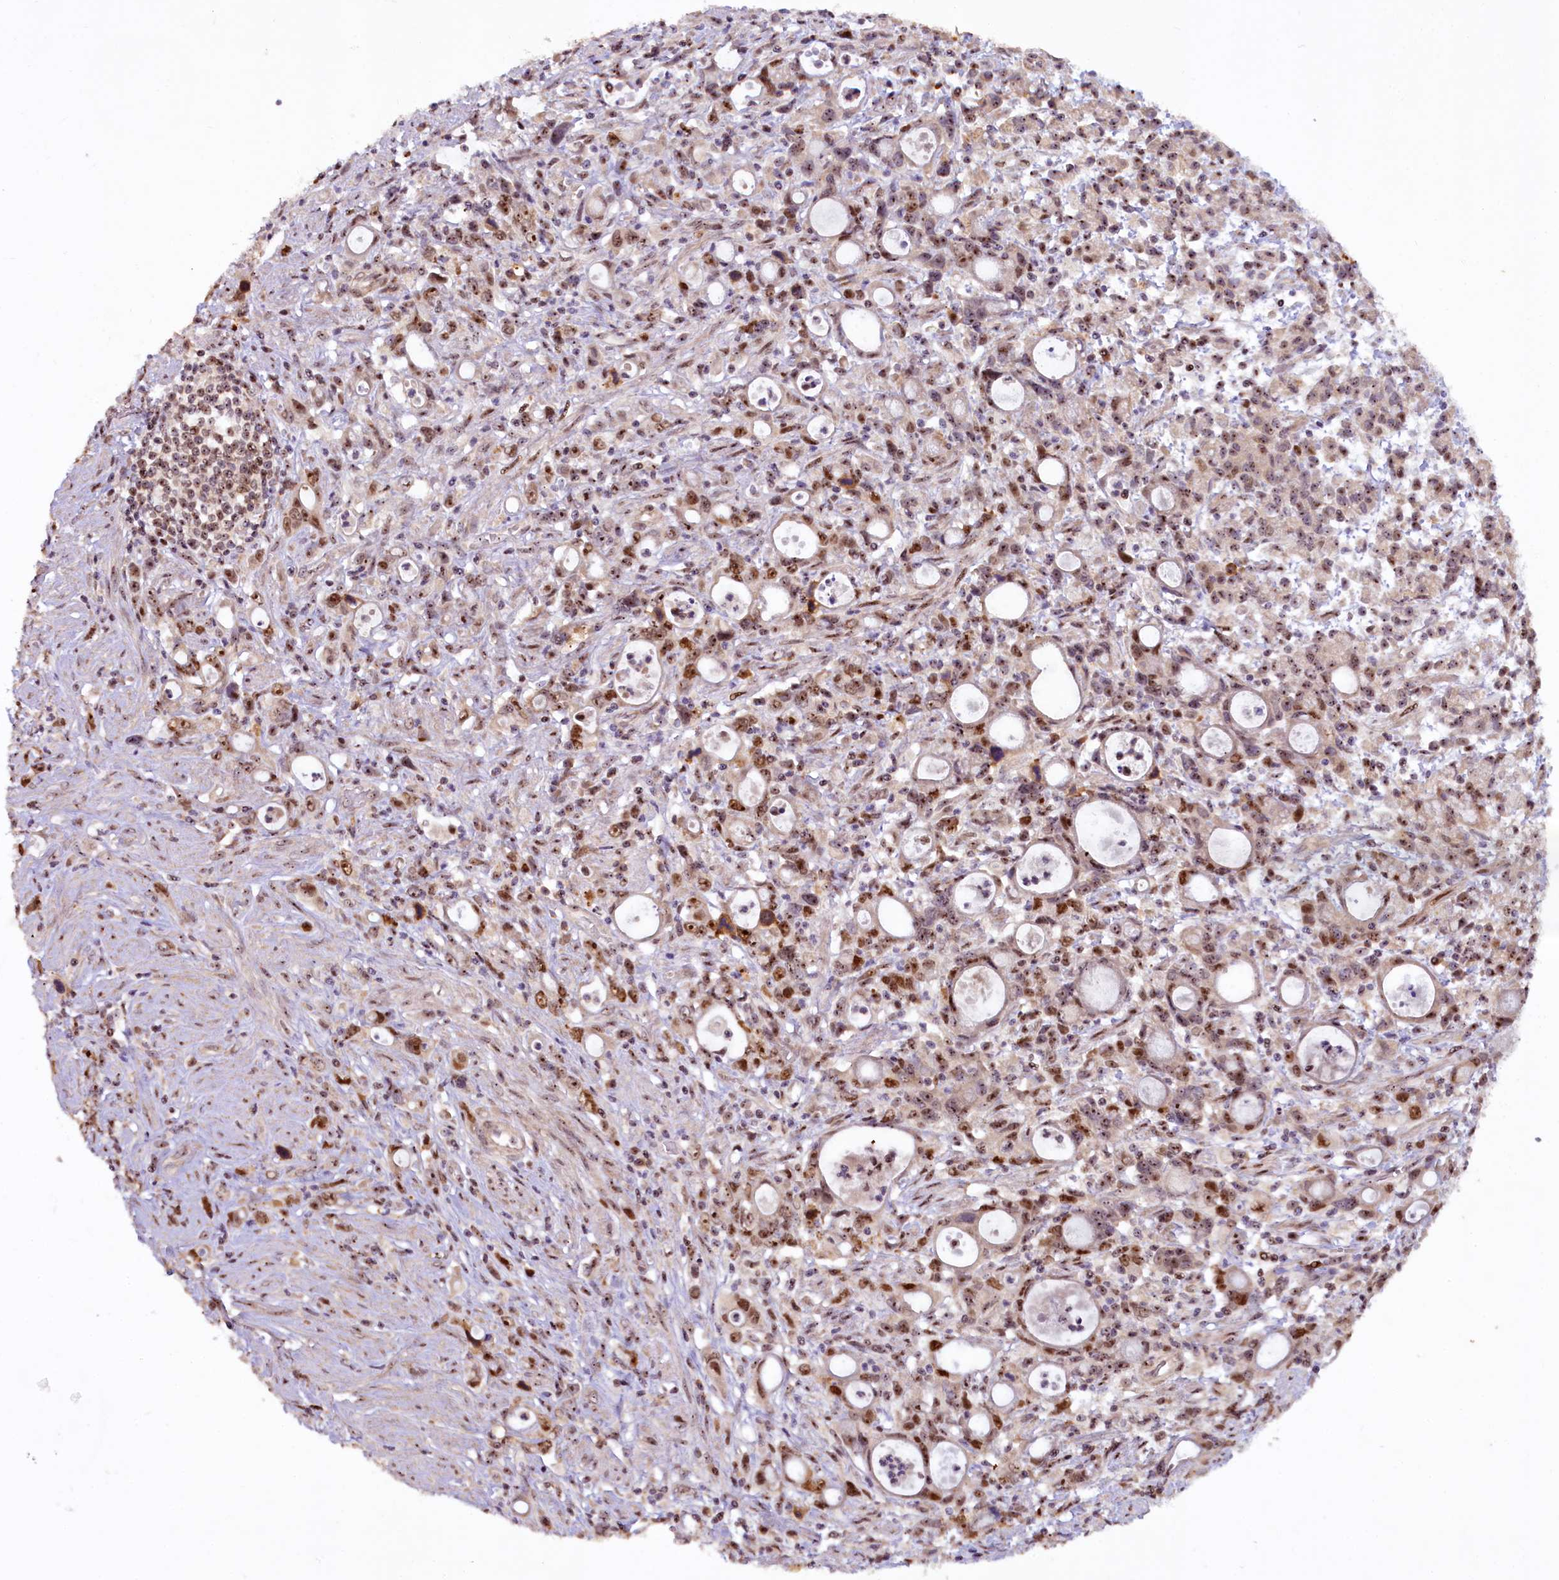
{"staining": {"intensity": "moderate", "quantity": ">75%", "location": "nuclear"}, "tissue": "stomach cancer", "cell_type": "Tumor cells", "image_type": "cancer", "snomed": [{"axis": "morphology", "description": "Adenocarcinoma, NOS"}, {"axis": "topography", "description": "Stomach, lower"}], "caption": "Protein staining of adenocarcinoma (stomach) tissue shows moderate nuclear staining in approximately >75% of tumor cells. Immunohistochemistry (ihc) stains the protein in brown and the nuclei are stained blue.", "gene": "TCOF1", "patient": {"sex": "female", "age": 43}}